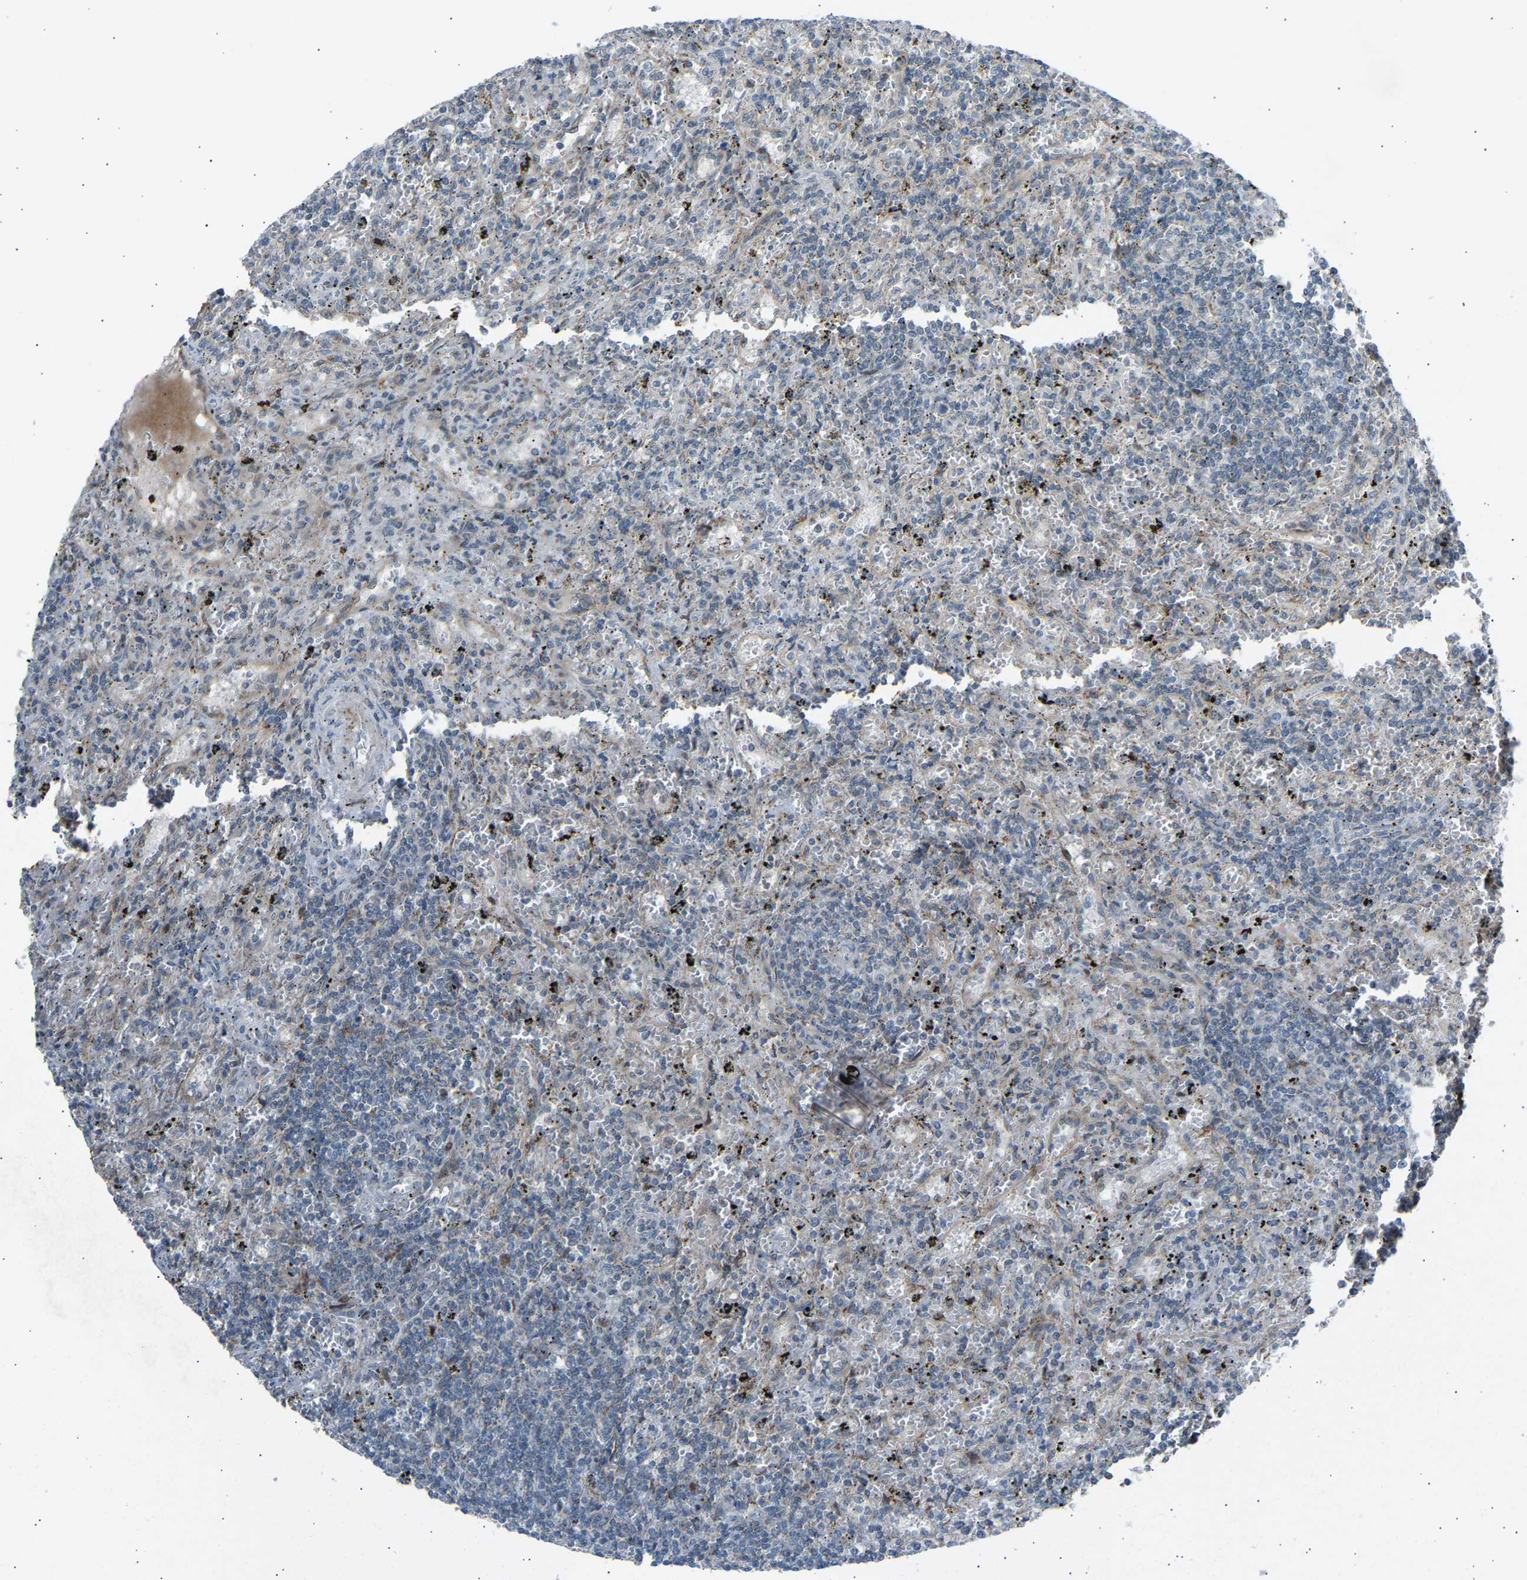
{"staining": {"intensity": "negative", "quantity": "none", "location": "none"}, "tissue": "lymphoma", "cell_type": "Tumor cells", "image_type": "cancer", "snomed": [{"axis": "morphology", "description": "Malignant lymphoma, non-Hodgkin's type, Low grade"}, {"axis": "topography", "description": "Spleen"}], "caption": "This is a histopathology image of IHC staining of lymphoma, which shows no staining in tumor cells.", "gene": "VPS41", "patient": {"sex": "male", "age": 76}}